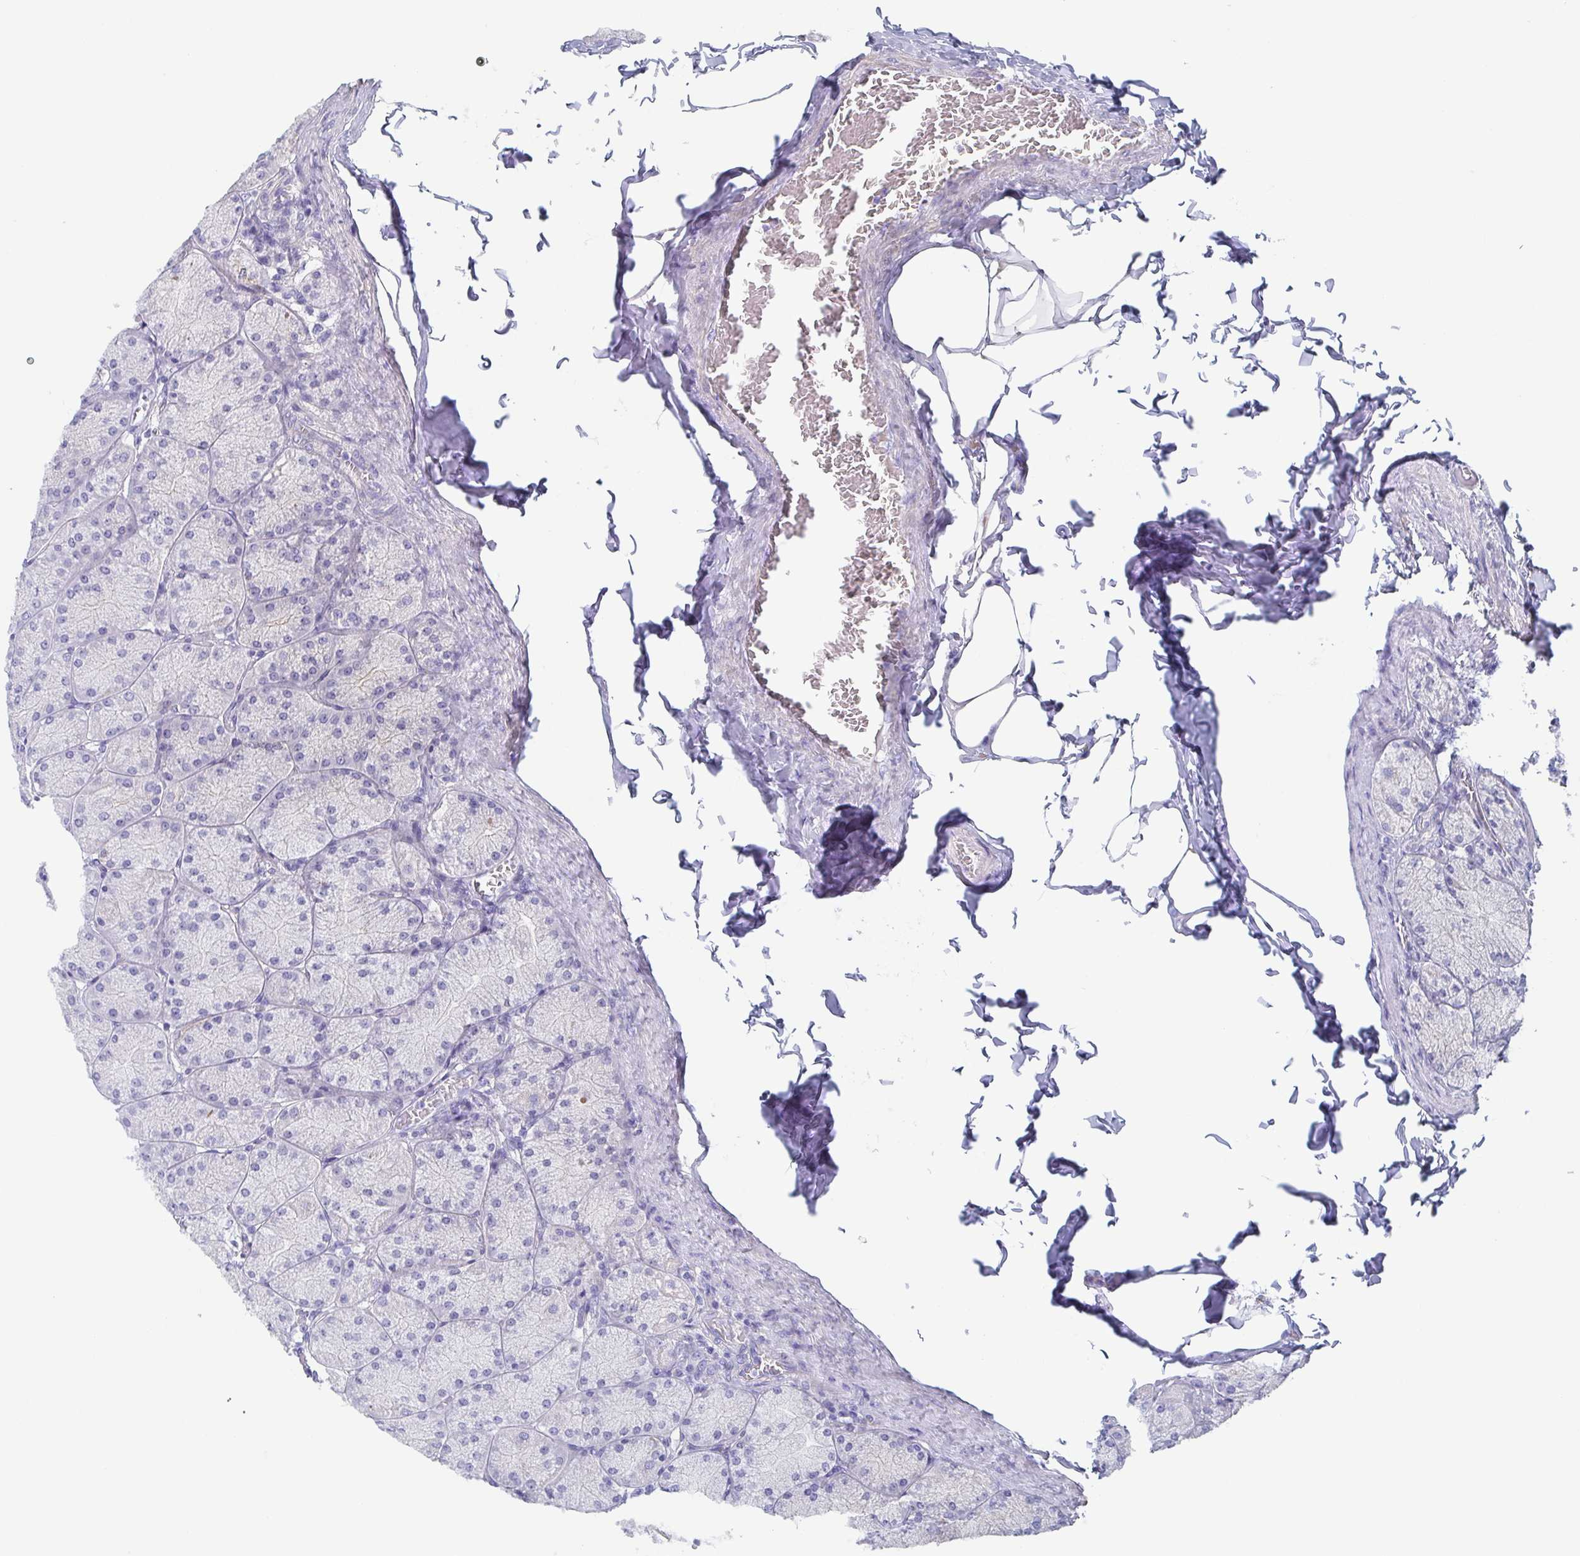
{"staining": {"intensity": "negative", "quantity": "none", "location": "none"}, "tissue": "stomach", "cell_type": "Glandular cells", "image_type": "normal", "snomed": [{"axis": "morphology", "description": "Normal tissue, NOS"}, {"axis": "topography", "description": "Stomach, upper"}], "caption": "This is an immunohistochemistry histopathology image of benign stomach. There is no positivity in glandular cells.", "gene": "TAGLN3", "patient": {"sex": "female", "age": 56}}